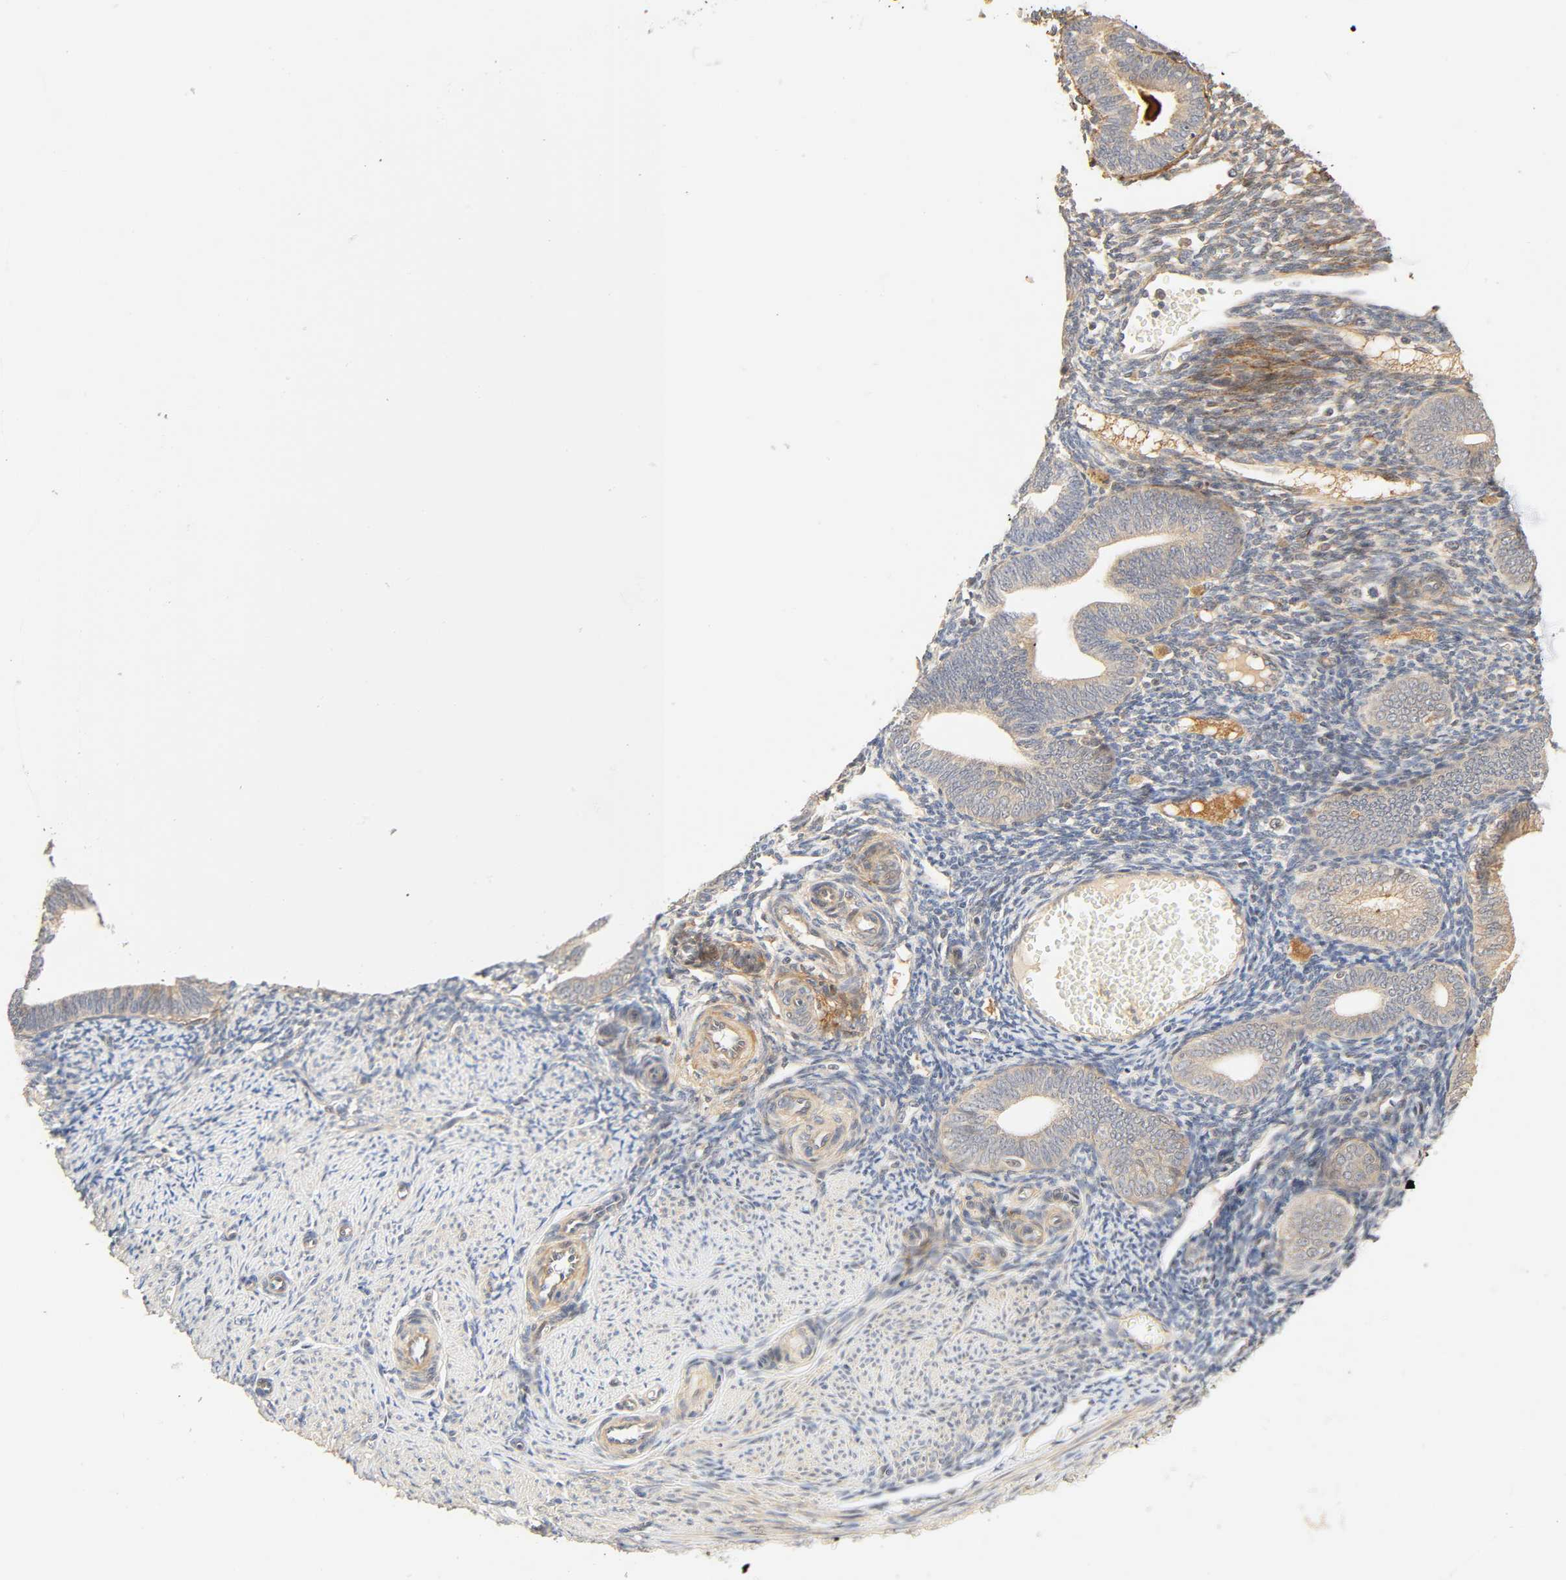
{"staining": {"intensity": "moderate", "quantity": "25%-75%", "location": "cytoplasmic/membranous"}, "tissue": "endometrium", "cell_type": "Cells in endometrial stroma", "image_type": "normal", "snomed": [{"axis": "morphology", "description": "Normal tissue, NOS"}, {"axis": "topography", "description": "Endometrium"}], "caption": "IHC image of unremarkable human endometrium stained for a protein (brown), which reveals medium levels of moderate cytoplasmic/membranous expression in about 25%-75% of cells in endometrial stroma.", "gene": "CACNA1G", "patient": {"sex": "female", "age": 61}}